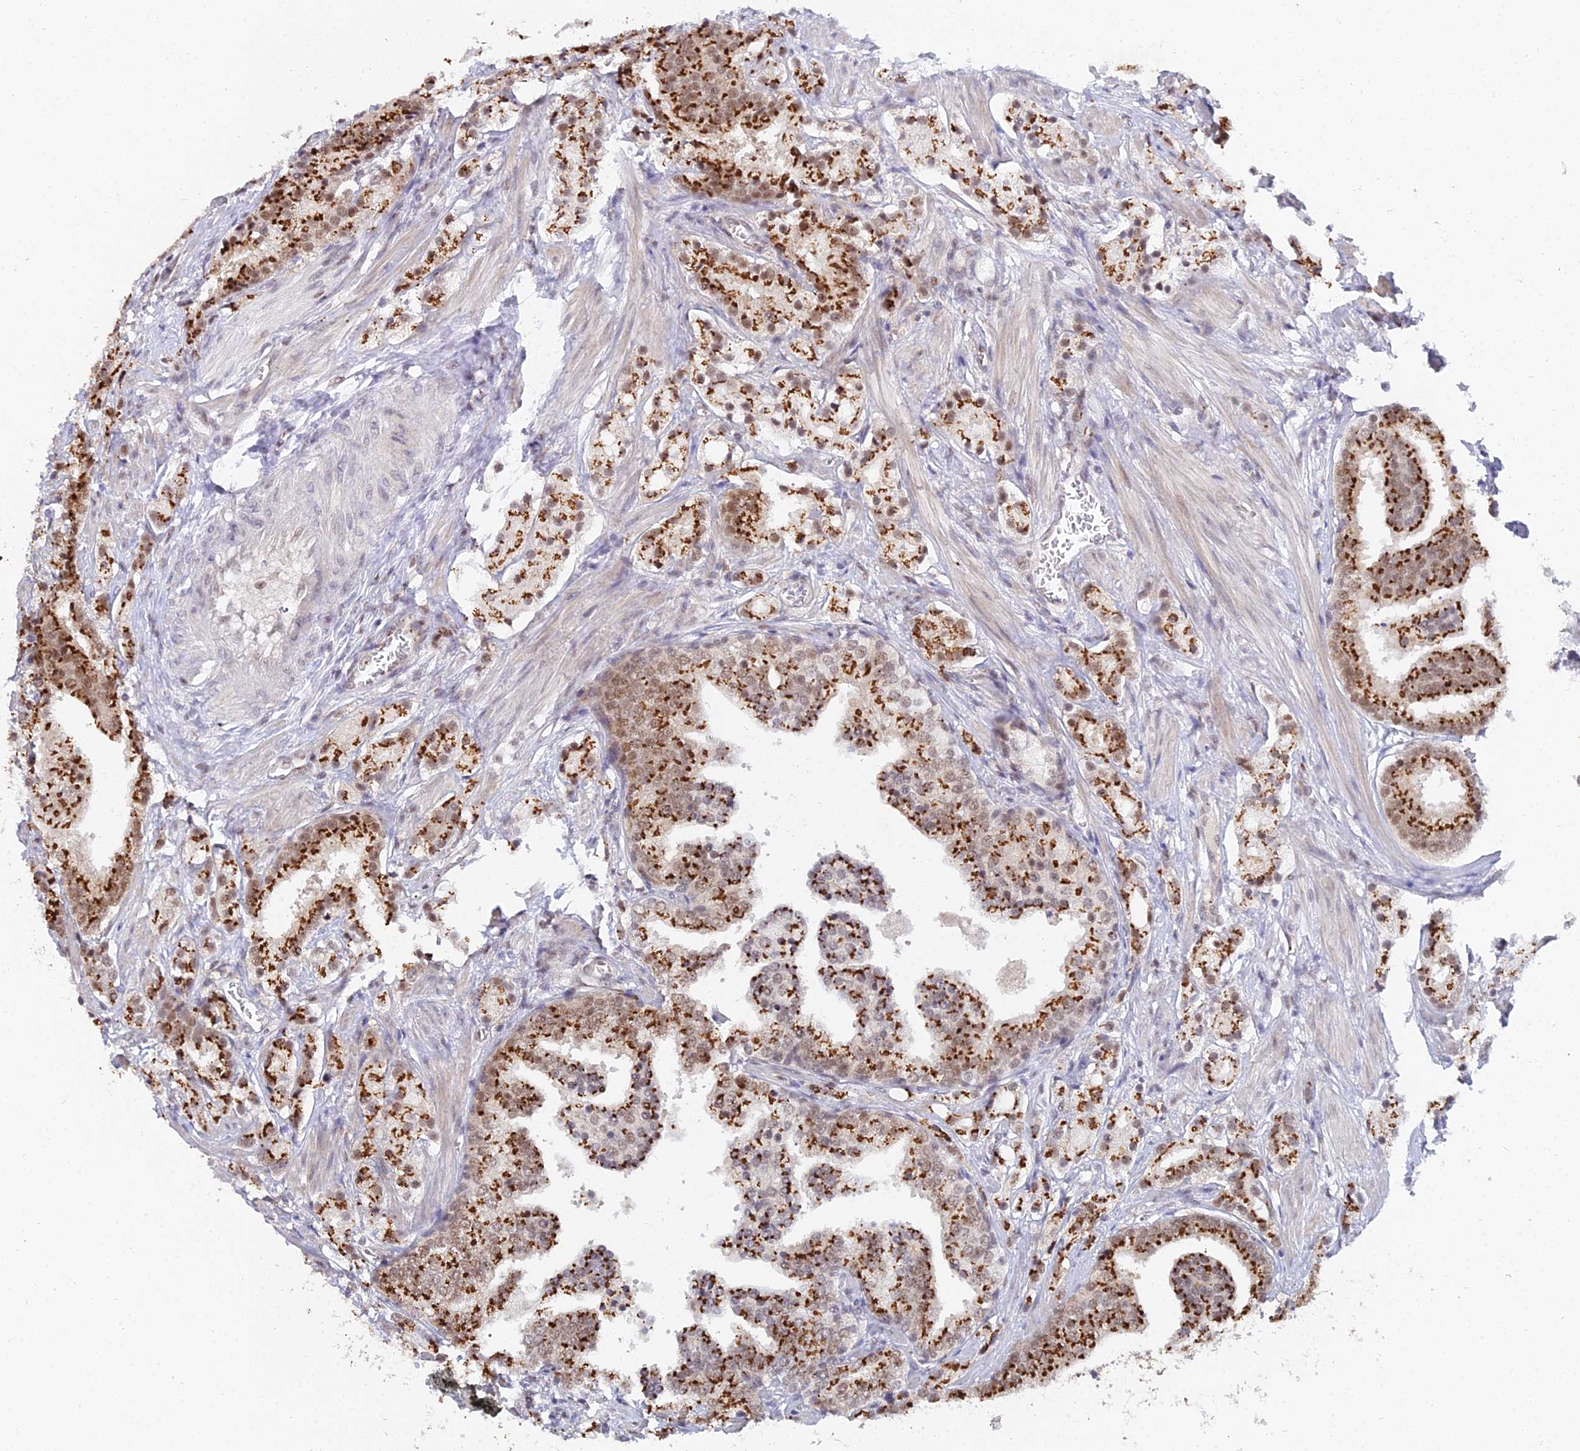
{"staining": {"intensity": "strong", "quantity": ">75%", "location": "cytoplasmic/membranous,nuclear"}, "tissue": "prostate cancer", "cell_type": "Tumor cells", "image_type": "cancer", "snomed": [{"axis": "morphology", "description": "Adenocarcinoma, High grade"}, {"axis": "topography", "description": "Prostate"}], "caption": "DAB (3,3'-diaminobenzidine) immunohistochemical staining of prostate cancer (adenocarcinoma (high-grade)) displays strong cytoplasmic/membranous and nuclear protein positivity in approximately >75% of tumor cells. The protein of interest is stained brown, and the nuclei are stained in blue (DAB (3,3'-diaminobenzidine) IHC with brightfield microscopy, high magnification).", "gene": "THOC3", "patient": {"sex": "male", "age": 50}}